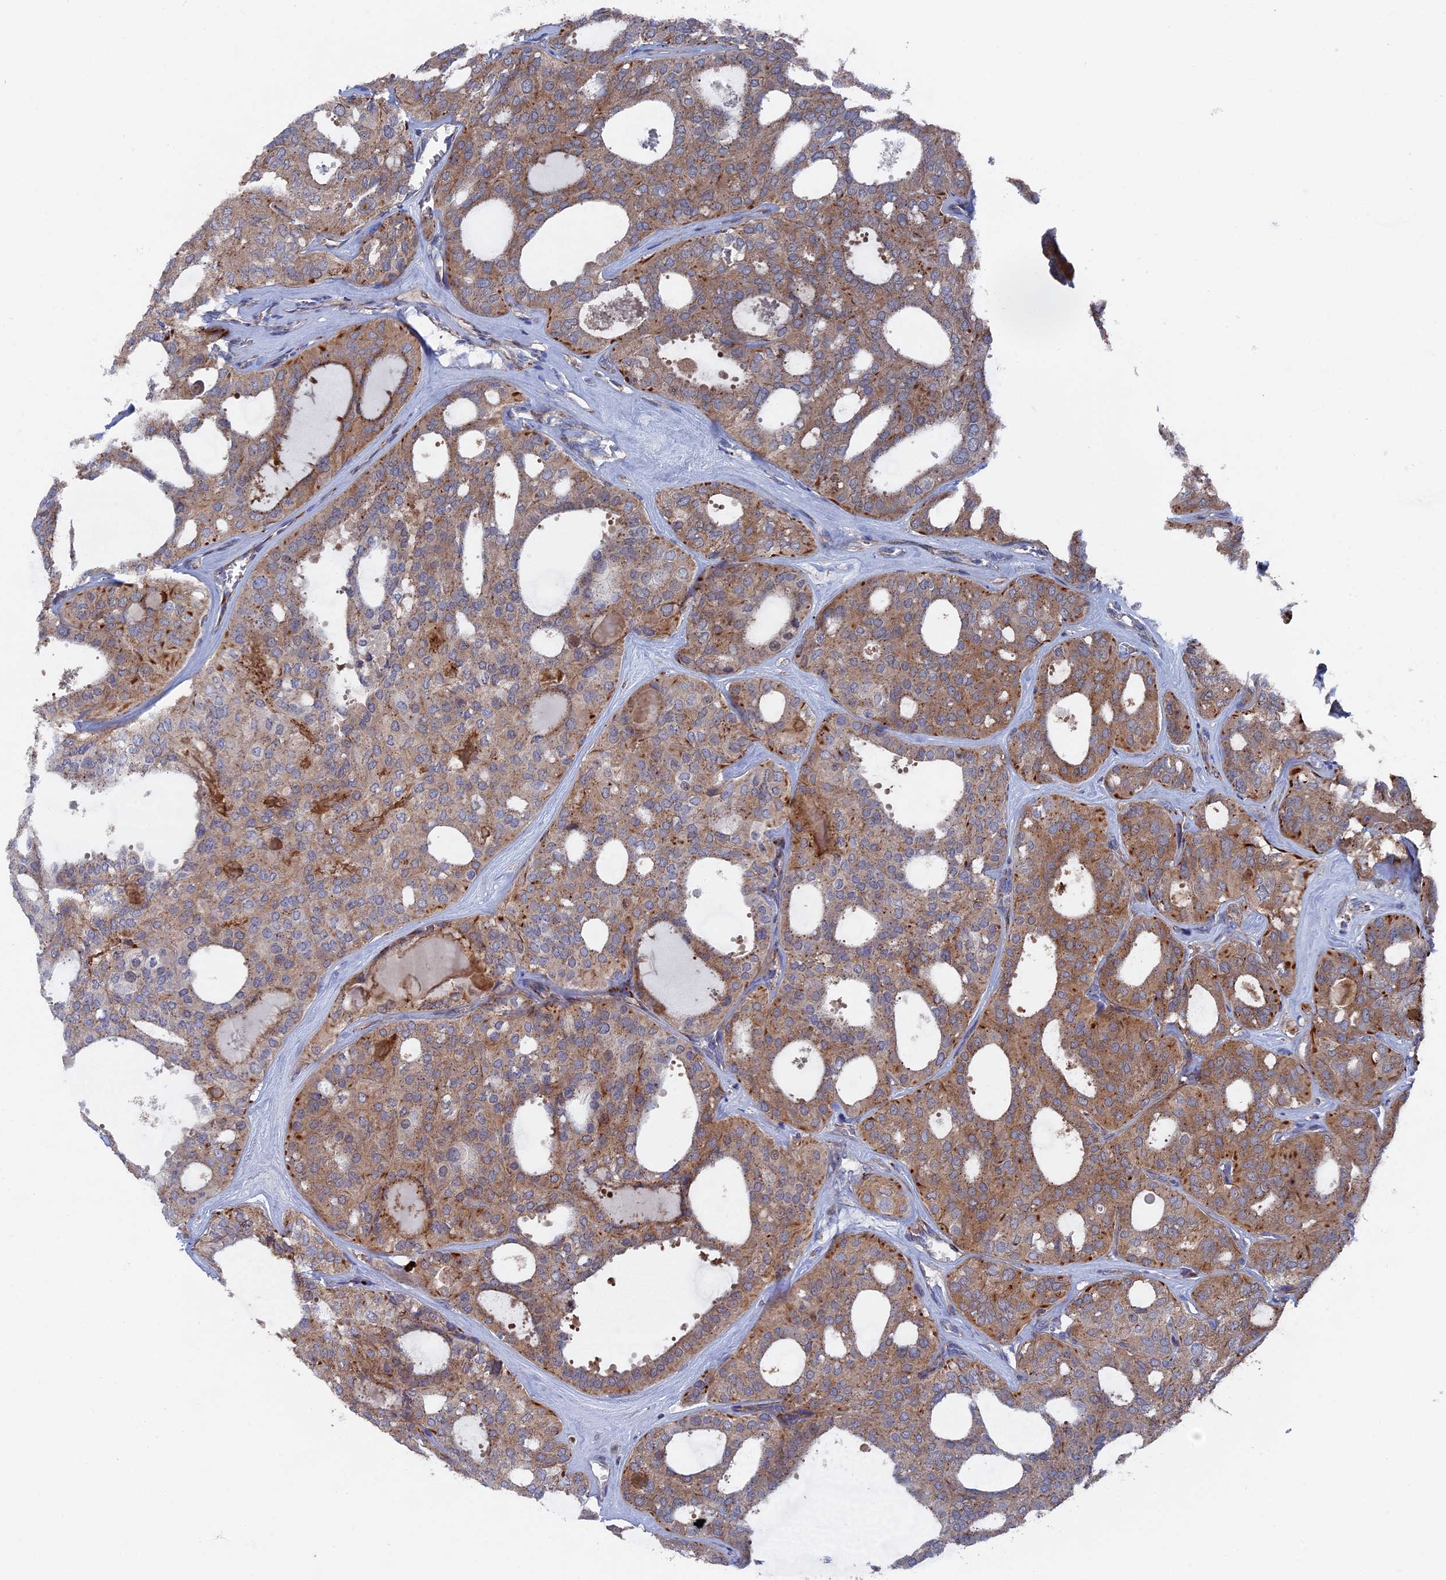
{"staining": {"intensity": "moderate", "quantity": "25%-75%", "location": "cytoplasmic/membranous"}, "tissue": "thyroid cancer", "cell_type": "Tumor cells", "image_type": "cancer", "snomed": [{"axis": "morphology", "description": "Follicular adenoma carcinoma, NOS"}, {"axis": "topography", "description": "Thyroid gland"}], "caption": "Immunohistochemical staining of thyroid follicular adenoma carcinoma shows moderate cytoplasmic/membranous protein staining in about 25%-75% of tumor cells.", "gene": "SMG9", "patient": {"sex": "male", "age": 75}}